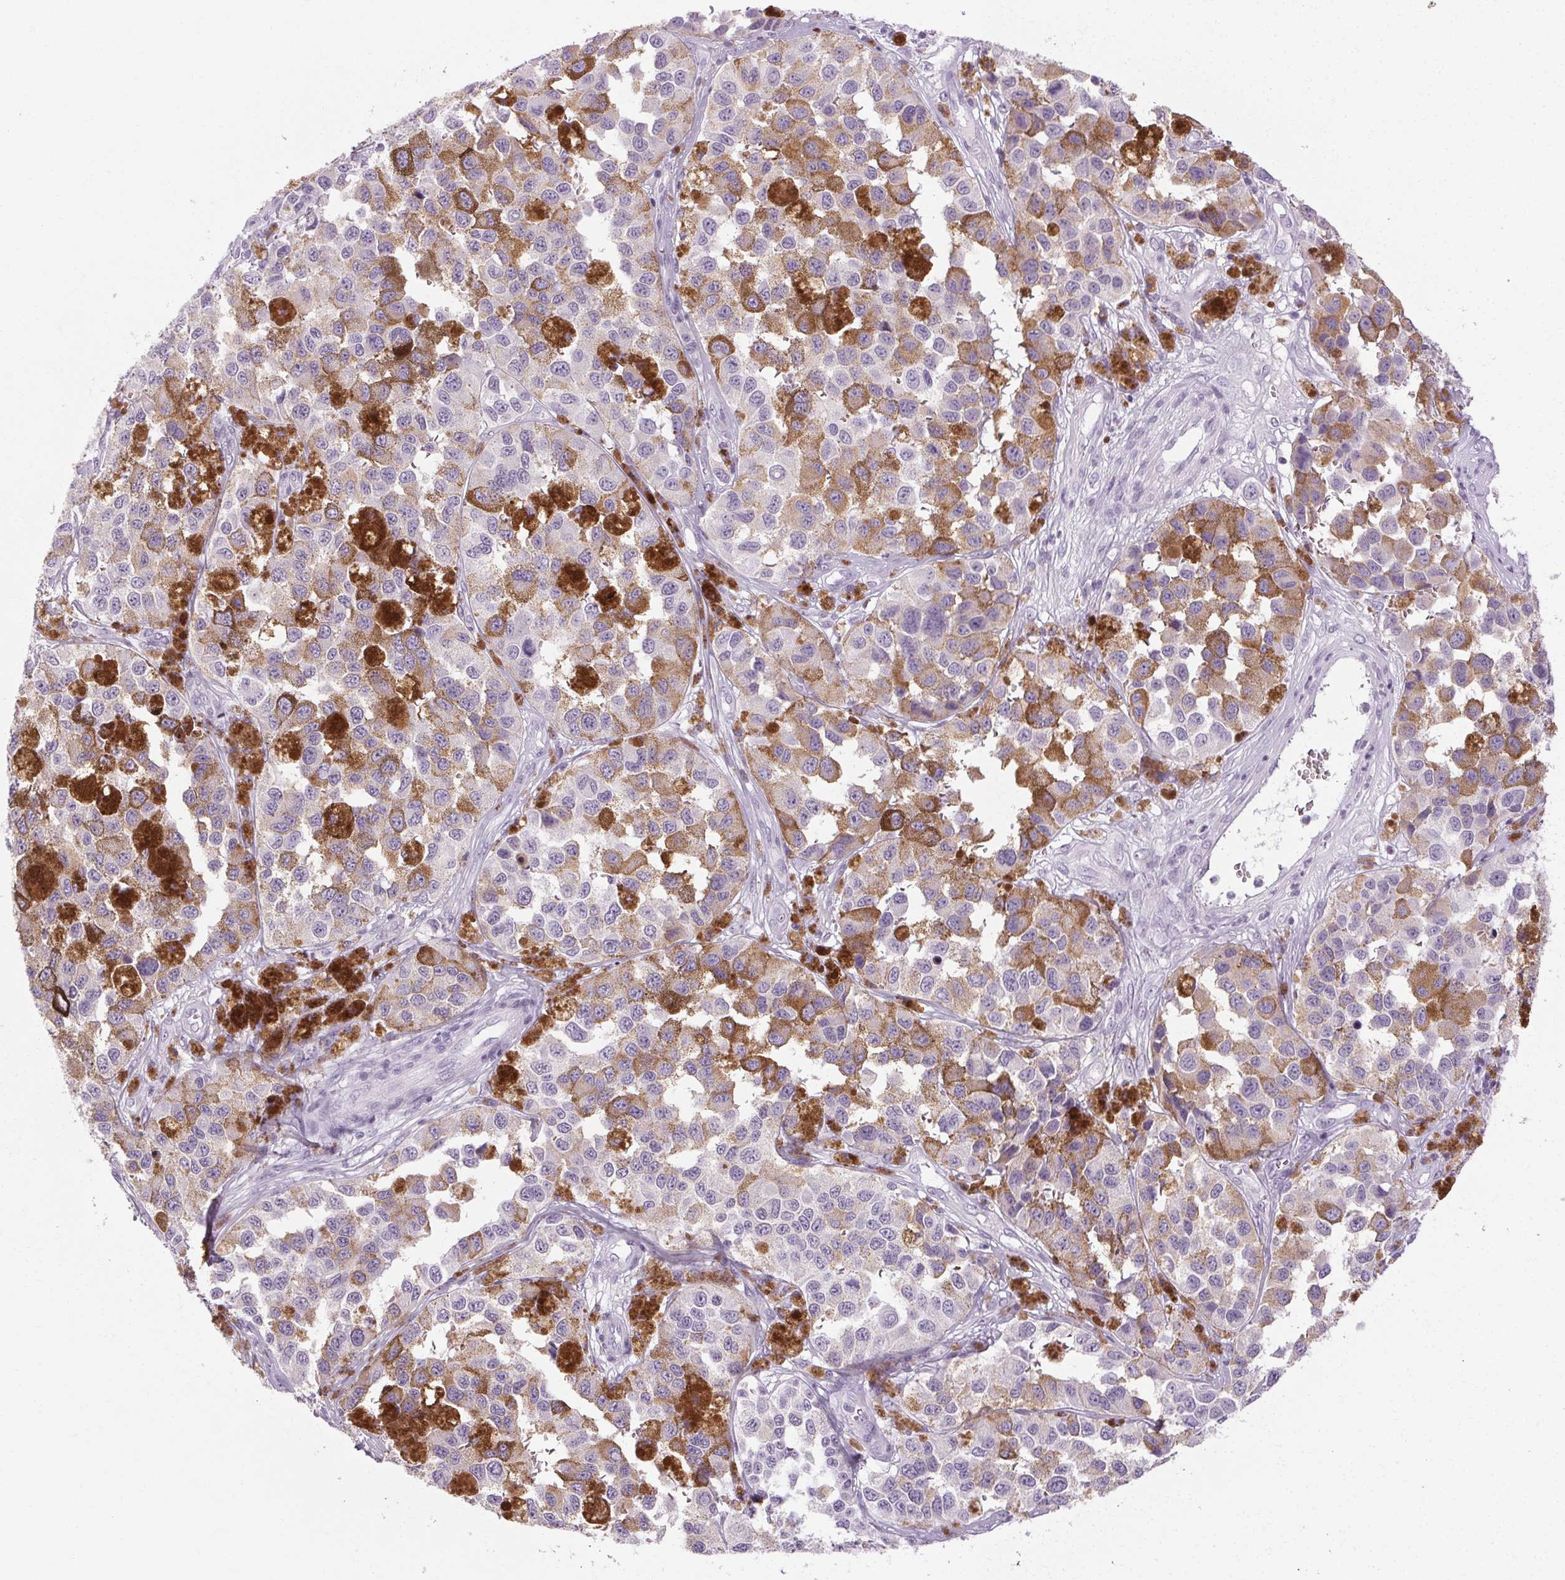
{"staining": {"intensity": "negative", "quantity": "none", "location": "none"}, "tissue": "melanoma", "cell_type": "Tumor cells", "image_type": "cancer", "snomed": [{"axis": "morphology", "description": "Malignant melanoma, NOS"}, {"axis": "topography", "description": "Skin"}], "caption": "IHC histopathology image of neoplastic tissue: human melanoma stained with DAB exhibits no significant protein expression in tumor cells.", "gene": "POMC", "patient": {"sex": "female", "age": 58}}